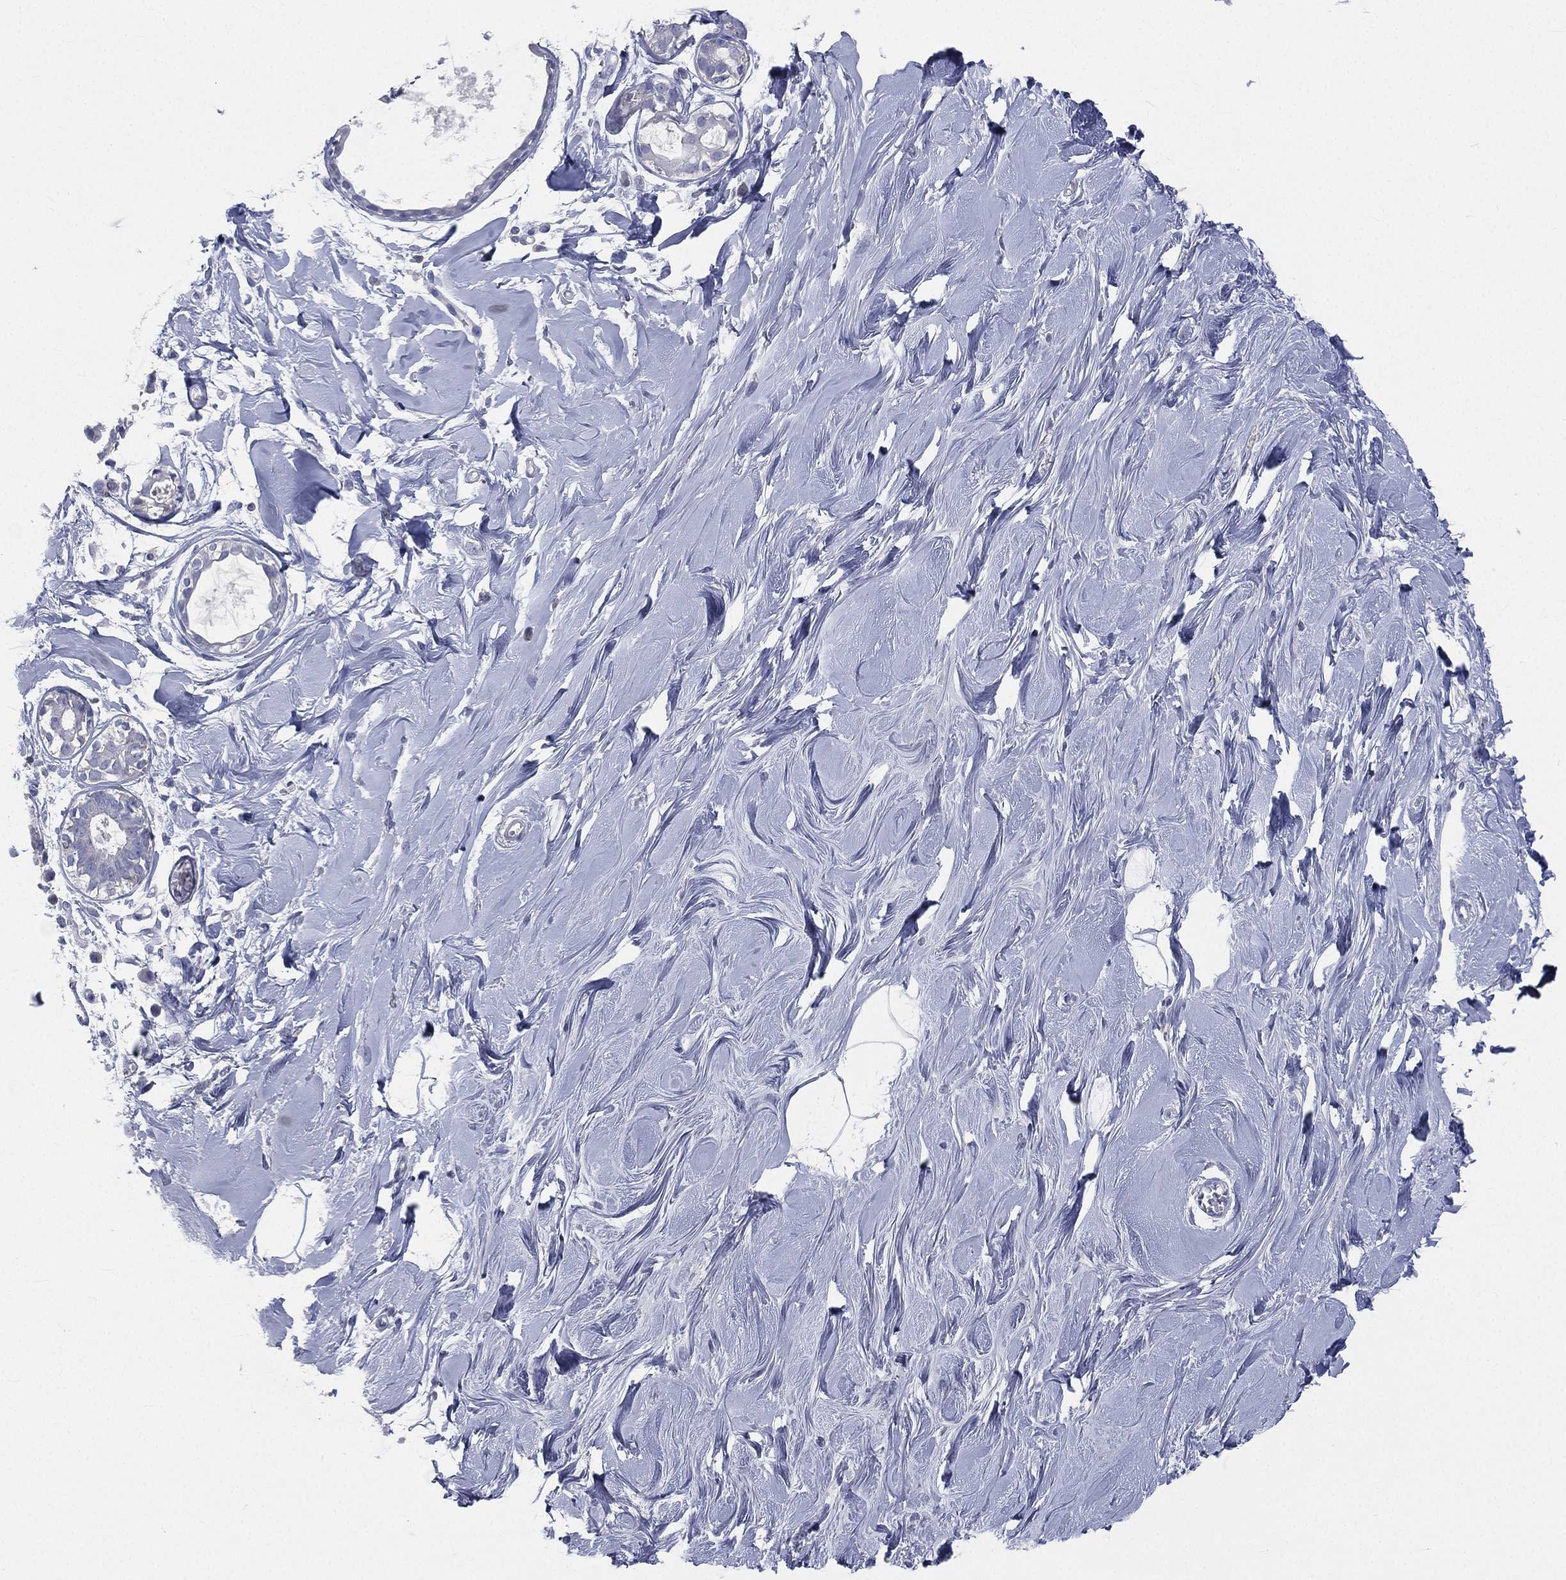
{"staining": {"intensity": "negative", "quantity": "none", "location": "none"}, "tissue": "adipose tissue", "cell_type": "Adipocytes", "image_type": "normal", "snomed": [{"axis": "morphology", "description": "Normal tissue, NOS"}, {"axis": "topography", "description": "Breast"}], "caption": "High power microscopy photomicrograph of an immunohistochemistry micrograph of normal adipose tissue, revealing no significant positivity in adipocytes.", "gene": "CD3D", "patient": {"sex": "female", "age": 49}}